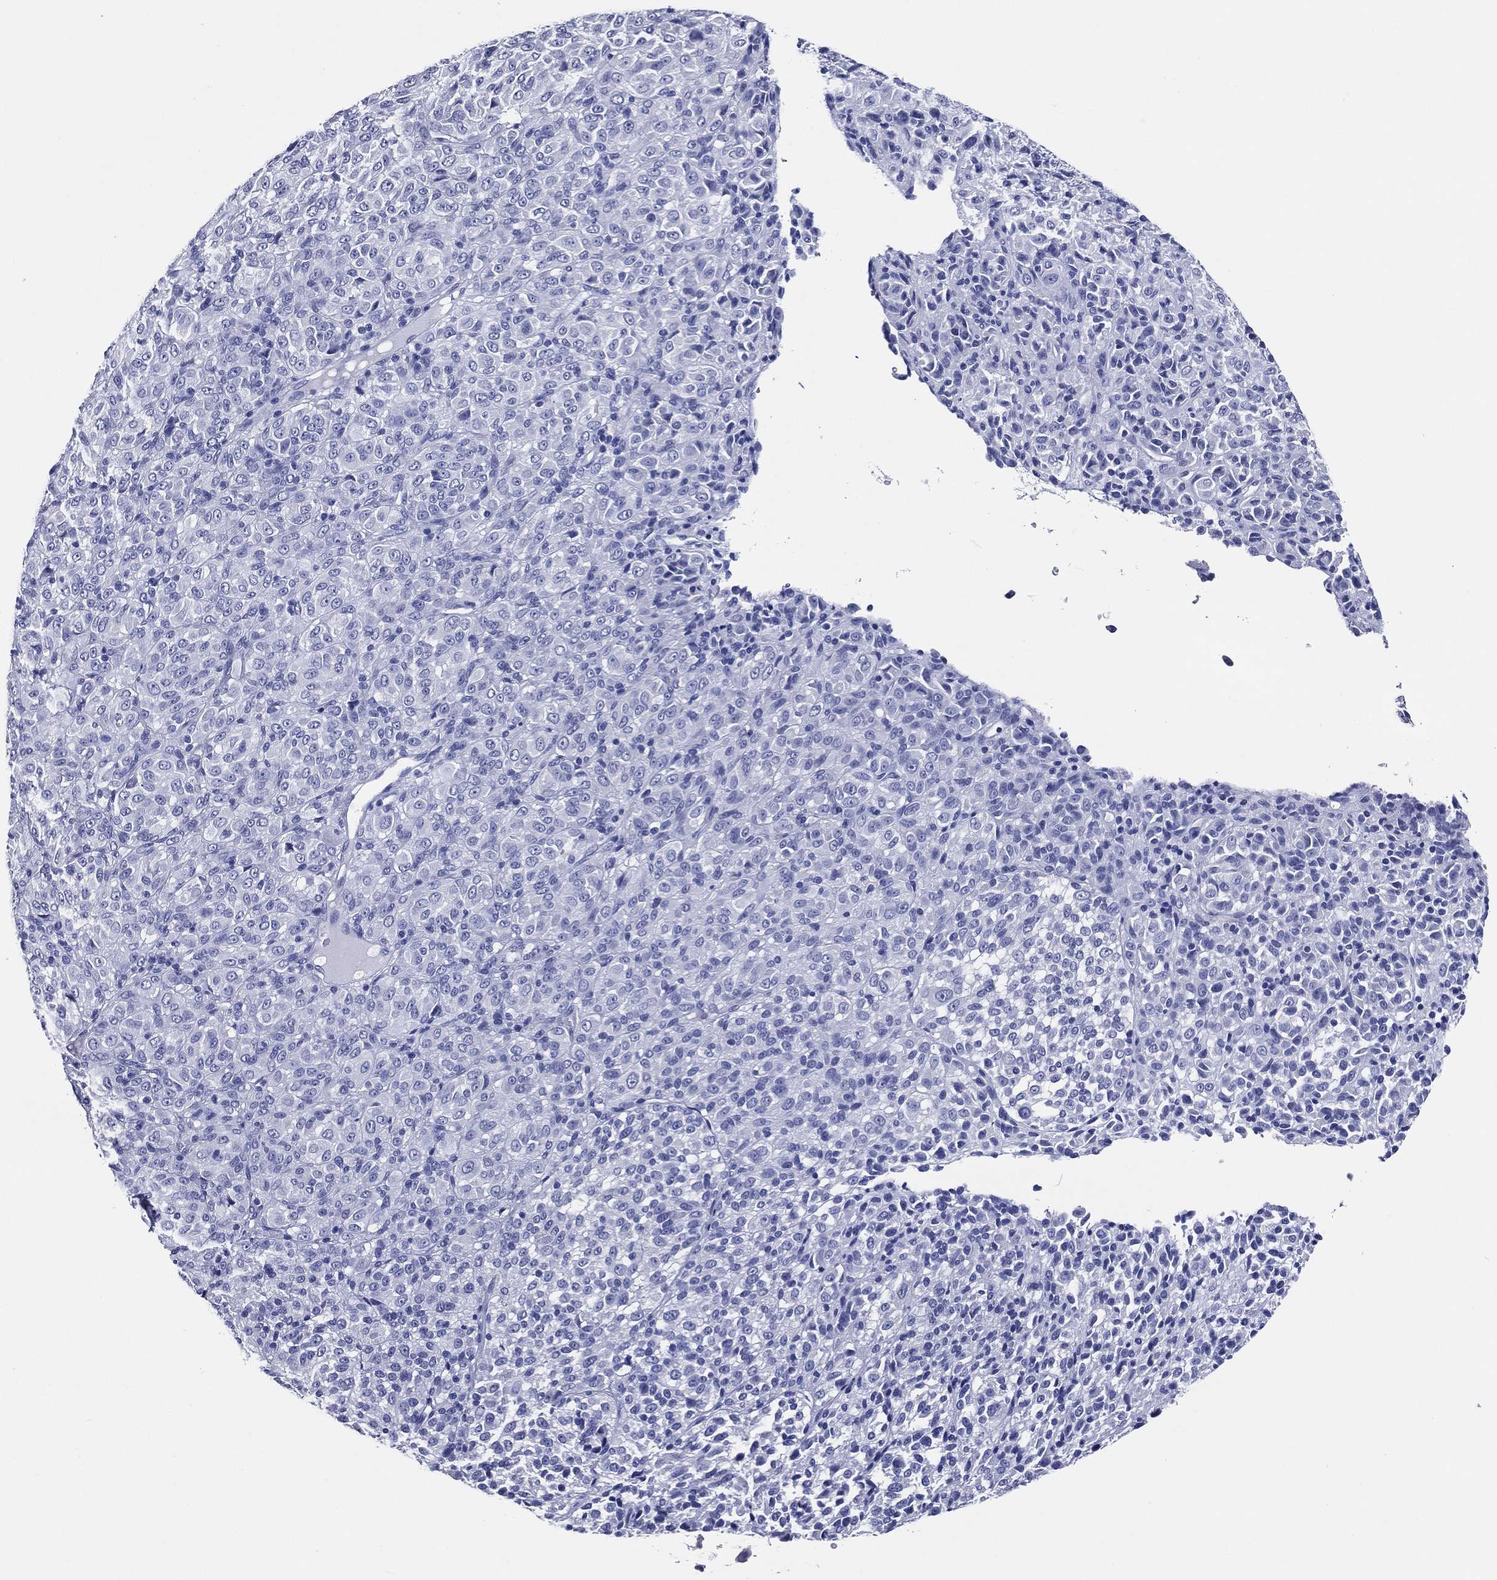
{"staining": {"intensity": "negative", "quantity": "none", "location": "none"}, "tissue": "melanoma", "cell_type": "Tumor cells", "image_type": "cancer", "snomed": [{"axis": "morphology", "description": "Malignant melanoma, Metastatic site"}, {"axis": "topography", "description": "Brain"}], "caption": "Immunohistochemistry of human melanoma displays no staining in tumor cells.", "gene": "ACE2", "patient": {"sex": "female", "age": 56}}